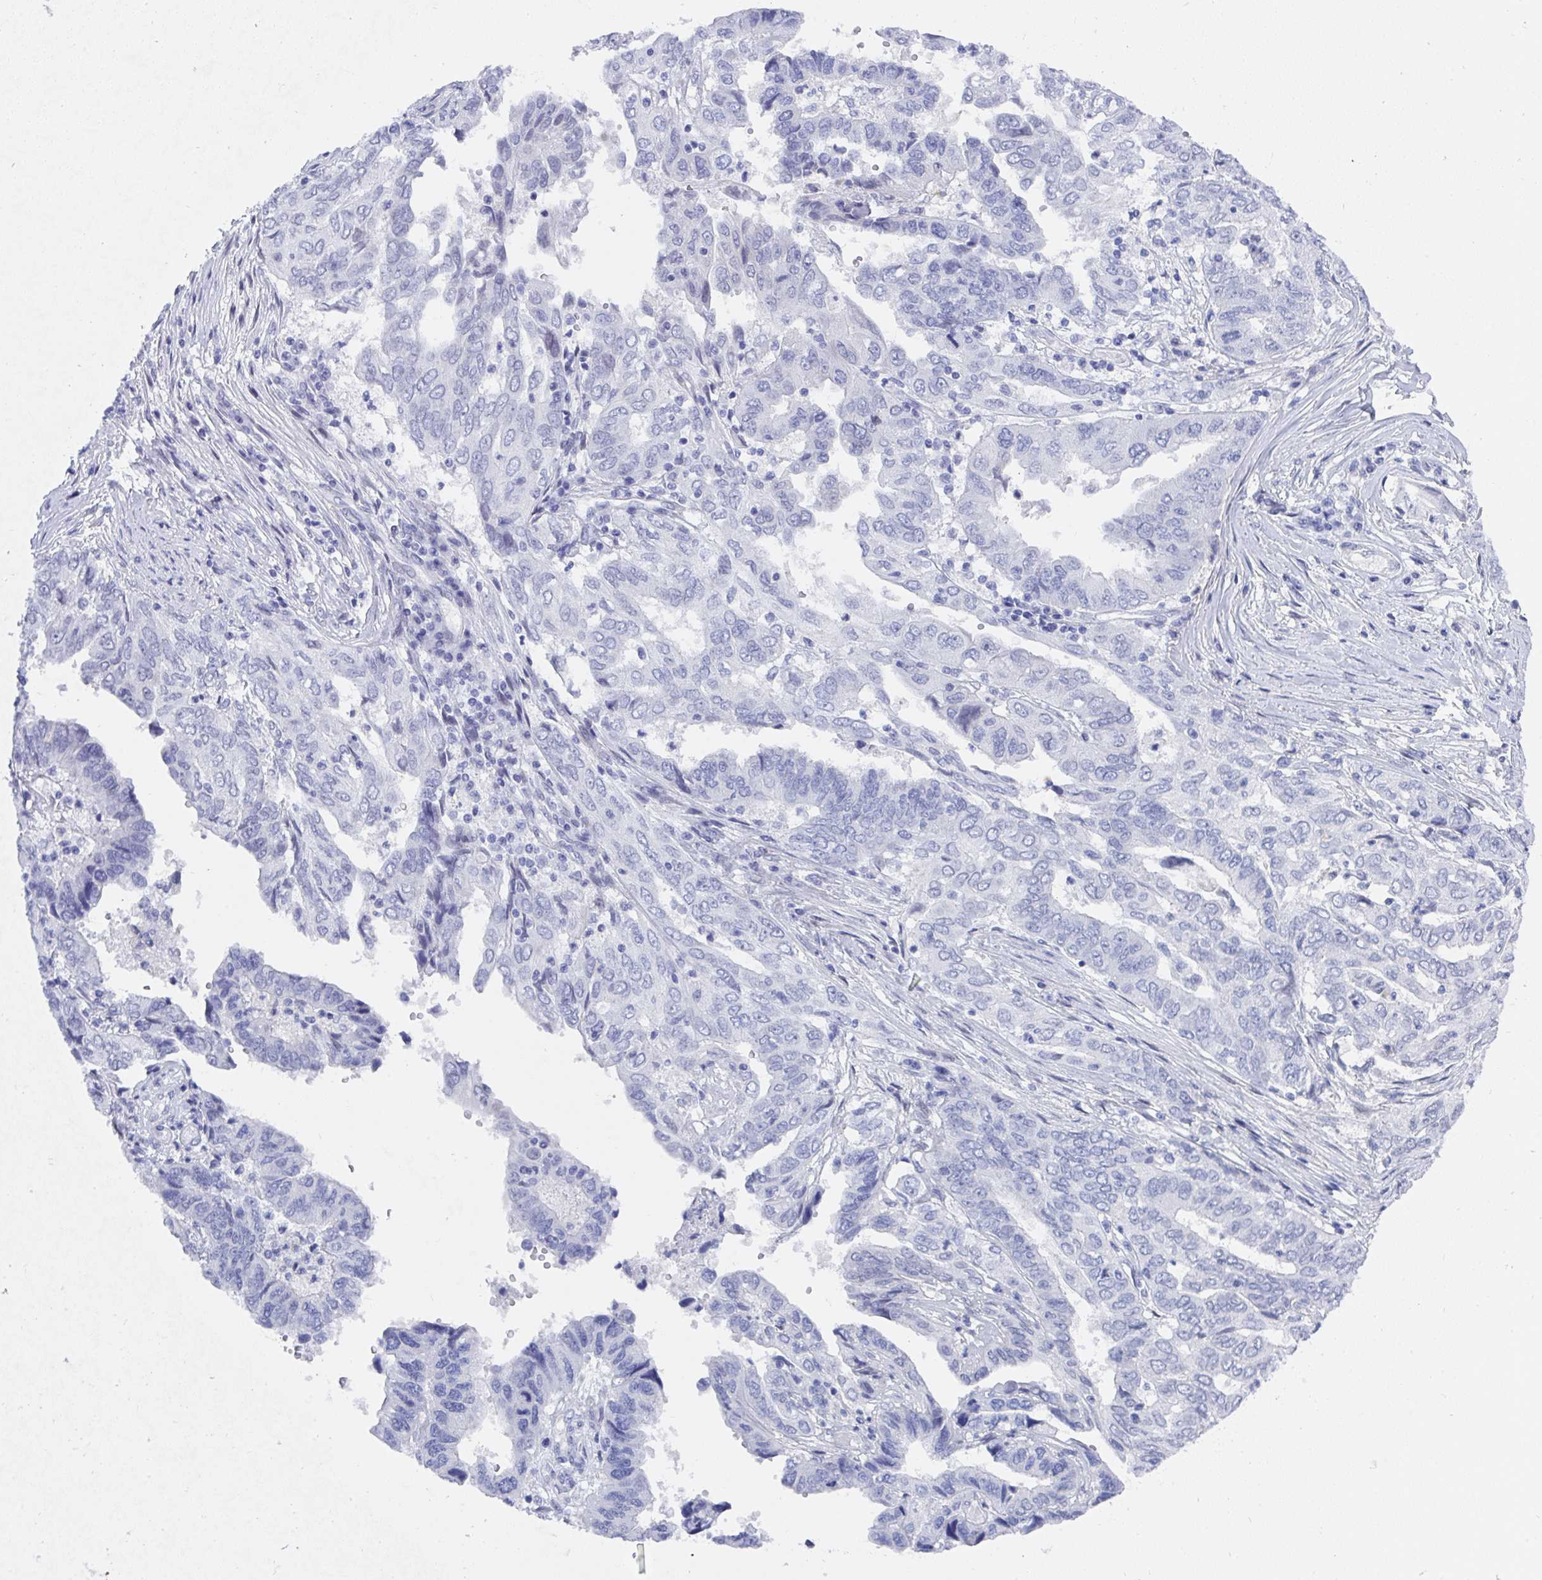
{"staining": {"intensity": "negative", "quantity": "none", "location": "none"}, "tissue": "ovarian cancer", "cell_type": "Tumor cells", "image_type": "cancer", "snomed": [{"axis": "morphology", "description": "Cystadenocarcinoma, serous, NOS"}, {"axis": "topography", "description": "Ovary"}], "caption": "Human ovarian serous cystadenocarcinoma stained for a protein using immunohistochemistry (IHC) shows no expression in tumor cells.", "gene": "MFSD4A", "patient": {"sex": "female", "age": 79}}